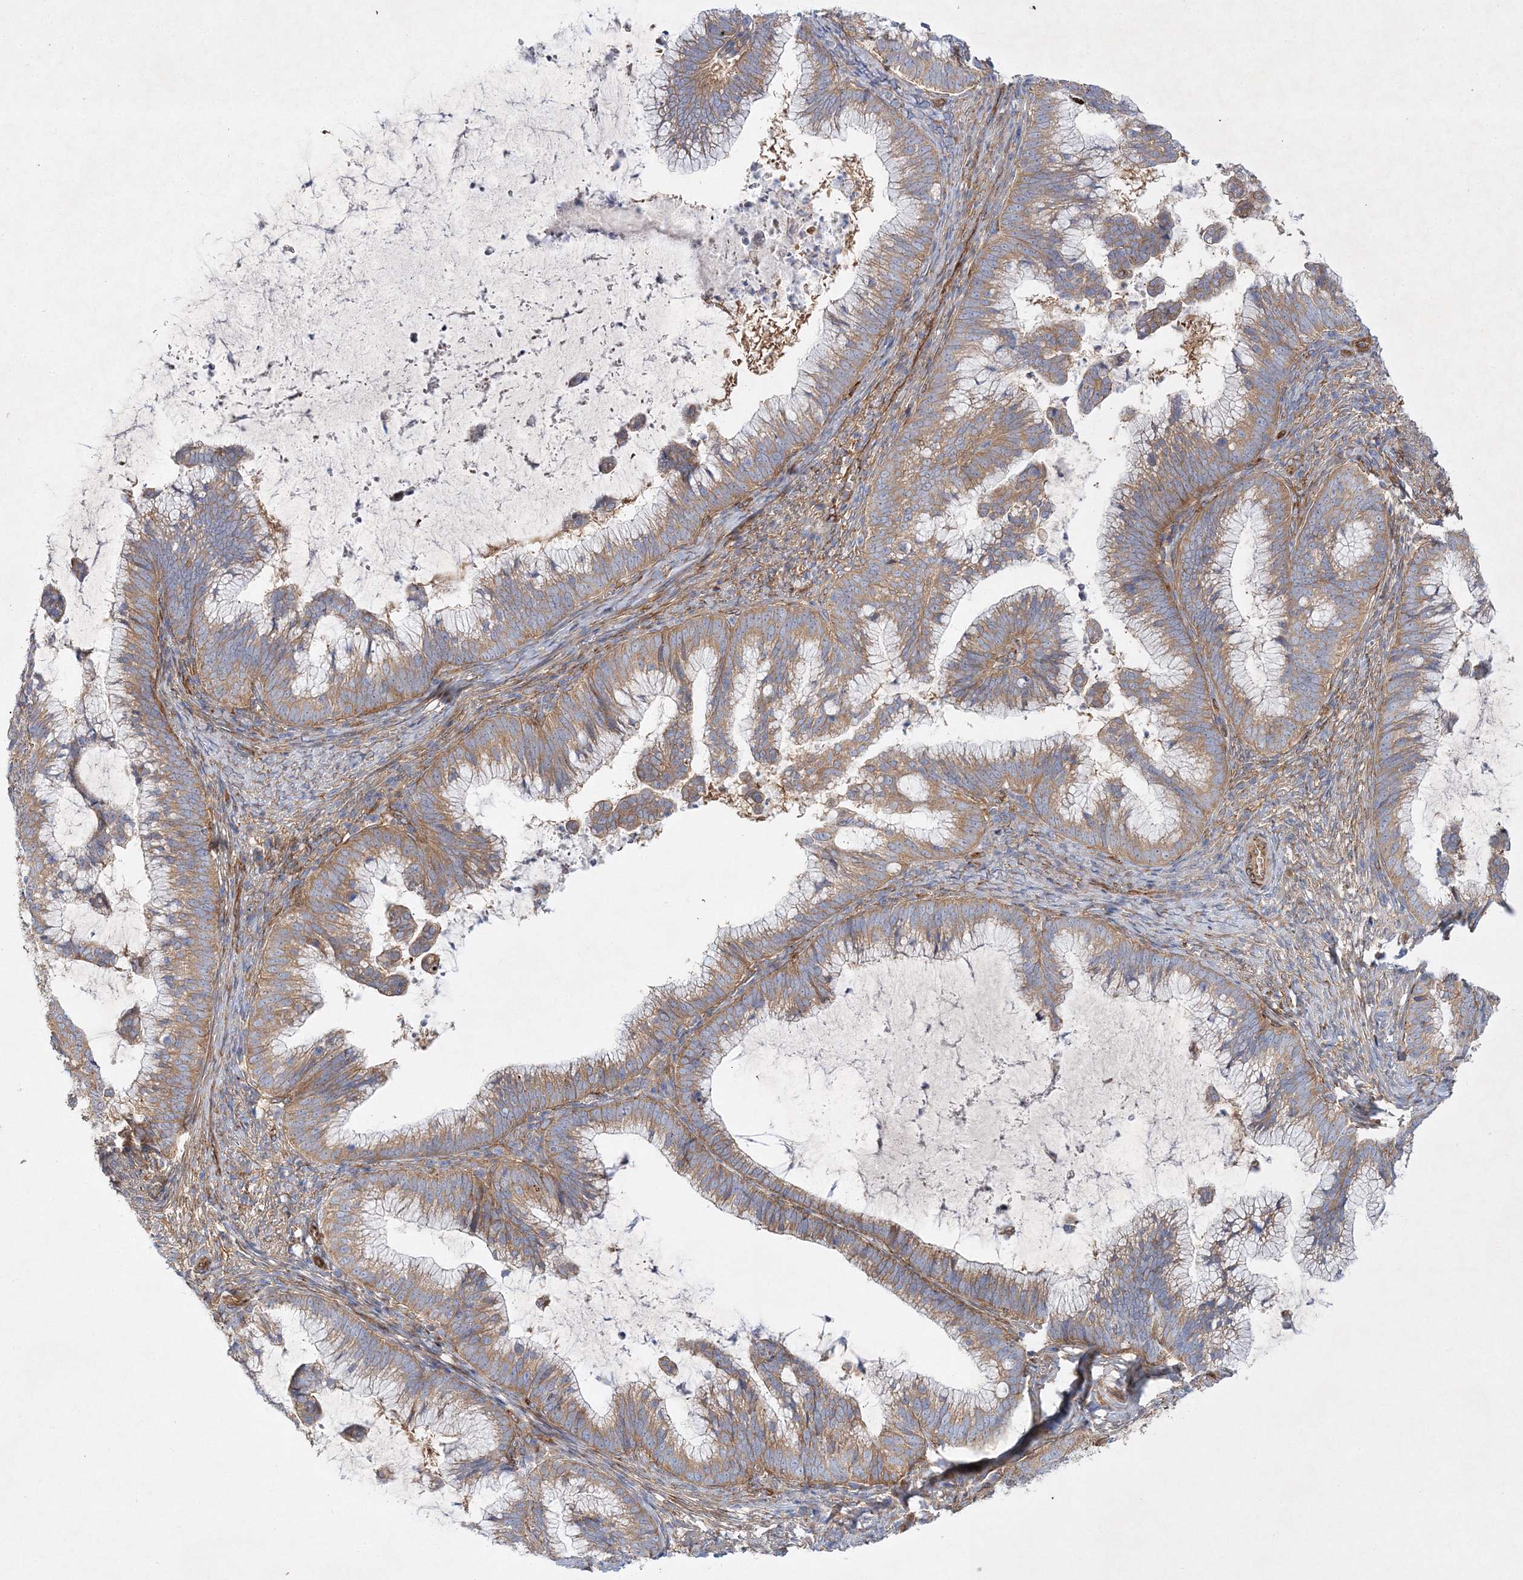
{"staining": {"intensity": "moderate", "quantity": ">75%", "location": "cytoplasmic/membranous"}, "tissue": "cervical cancer", "cell_type": "Tumor cells", "image_type": "cancer", "snomed": [{"axis": "morphology", "description": "Adenocarcinoma, NOS"}, {"axis": "topography", "description": "Cervix"}], "caption": "Cervical cancer tissue demonstrates moderate cytoplasmic/membranous positivity in about >75% of tumor cells", "gene": "ZFYVE16", "patient": {"sex": "female", "age": 36}}